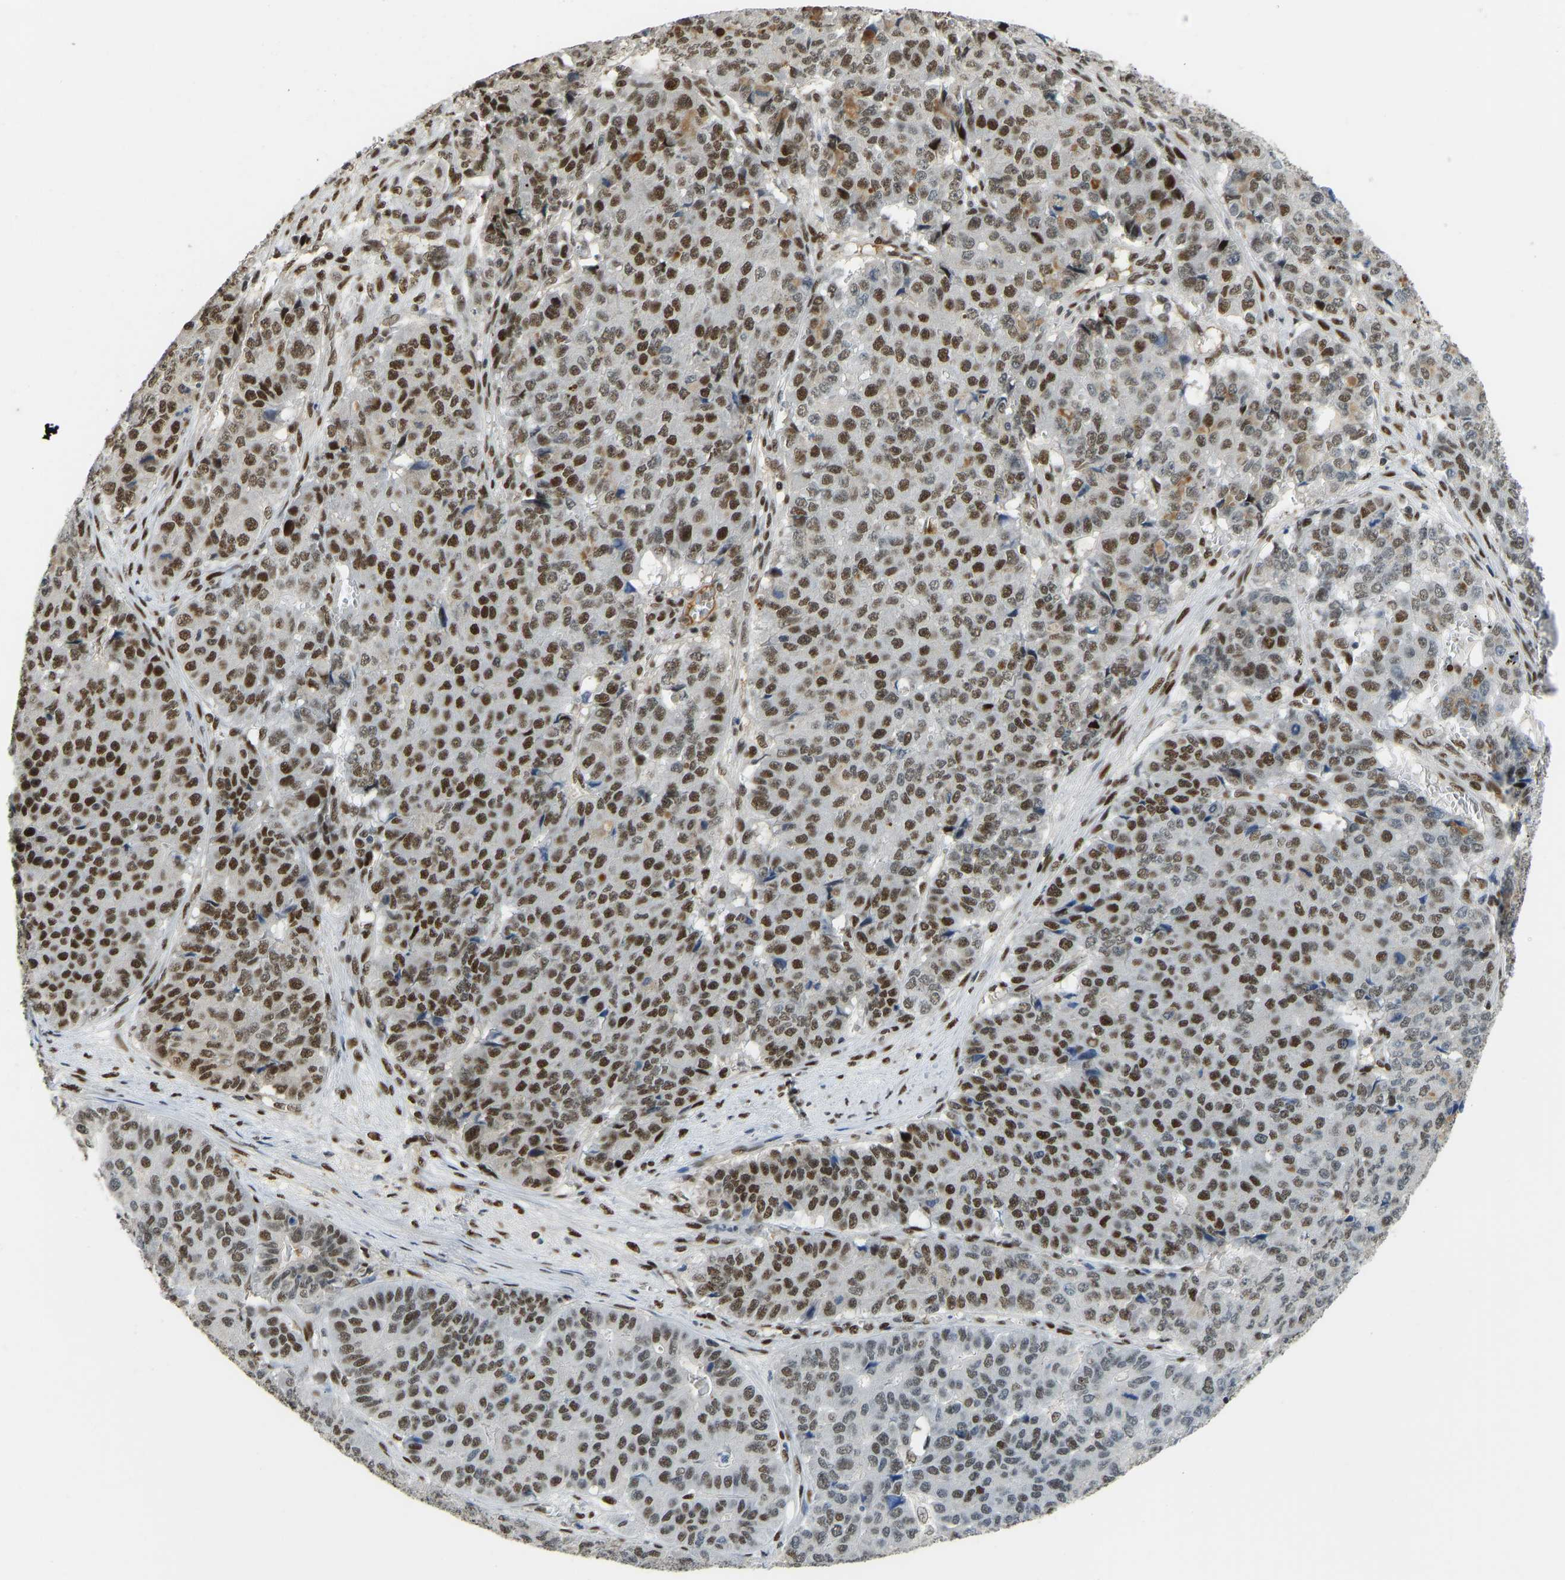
{"staining": {"intensity": "strong", "quantity": ">75%", "location": "nuclear"}, "tissue": "pancreatic cancer", "cell_type": "Tumor cells", "image_type": "cancer", "snomed": [{"axis": "morphology", "description": "Adenocarcinoma, NOS"}, {"axis": "topography", "description": "Pancreas"}], "caption": "Protein staining of pancreatic cancer (adenocarcinoma) tissue exhibits strong nuclear staining in approximately >75% of tumor cells.", "gene": "FOXK1", "patient": {"sex": "male", "age": 50}}